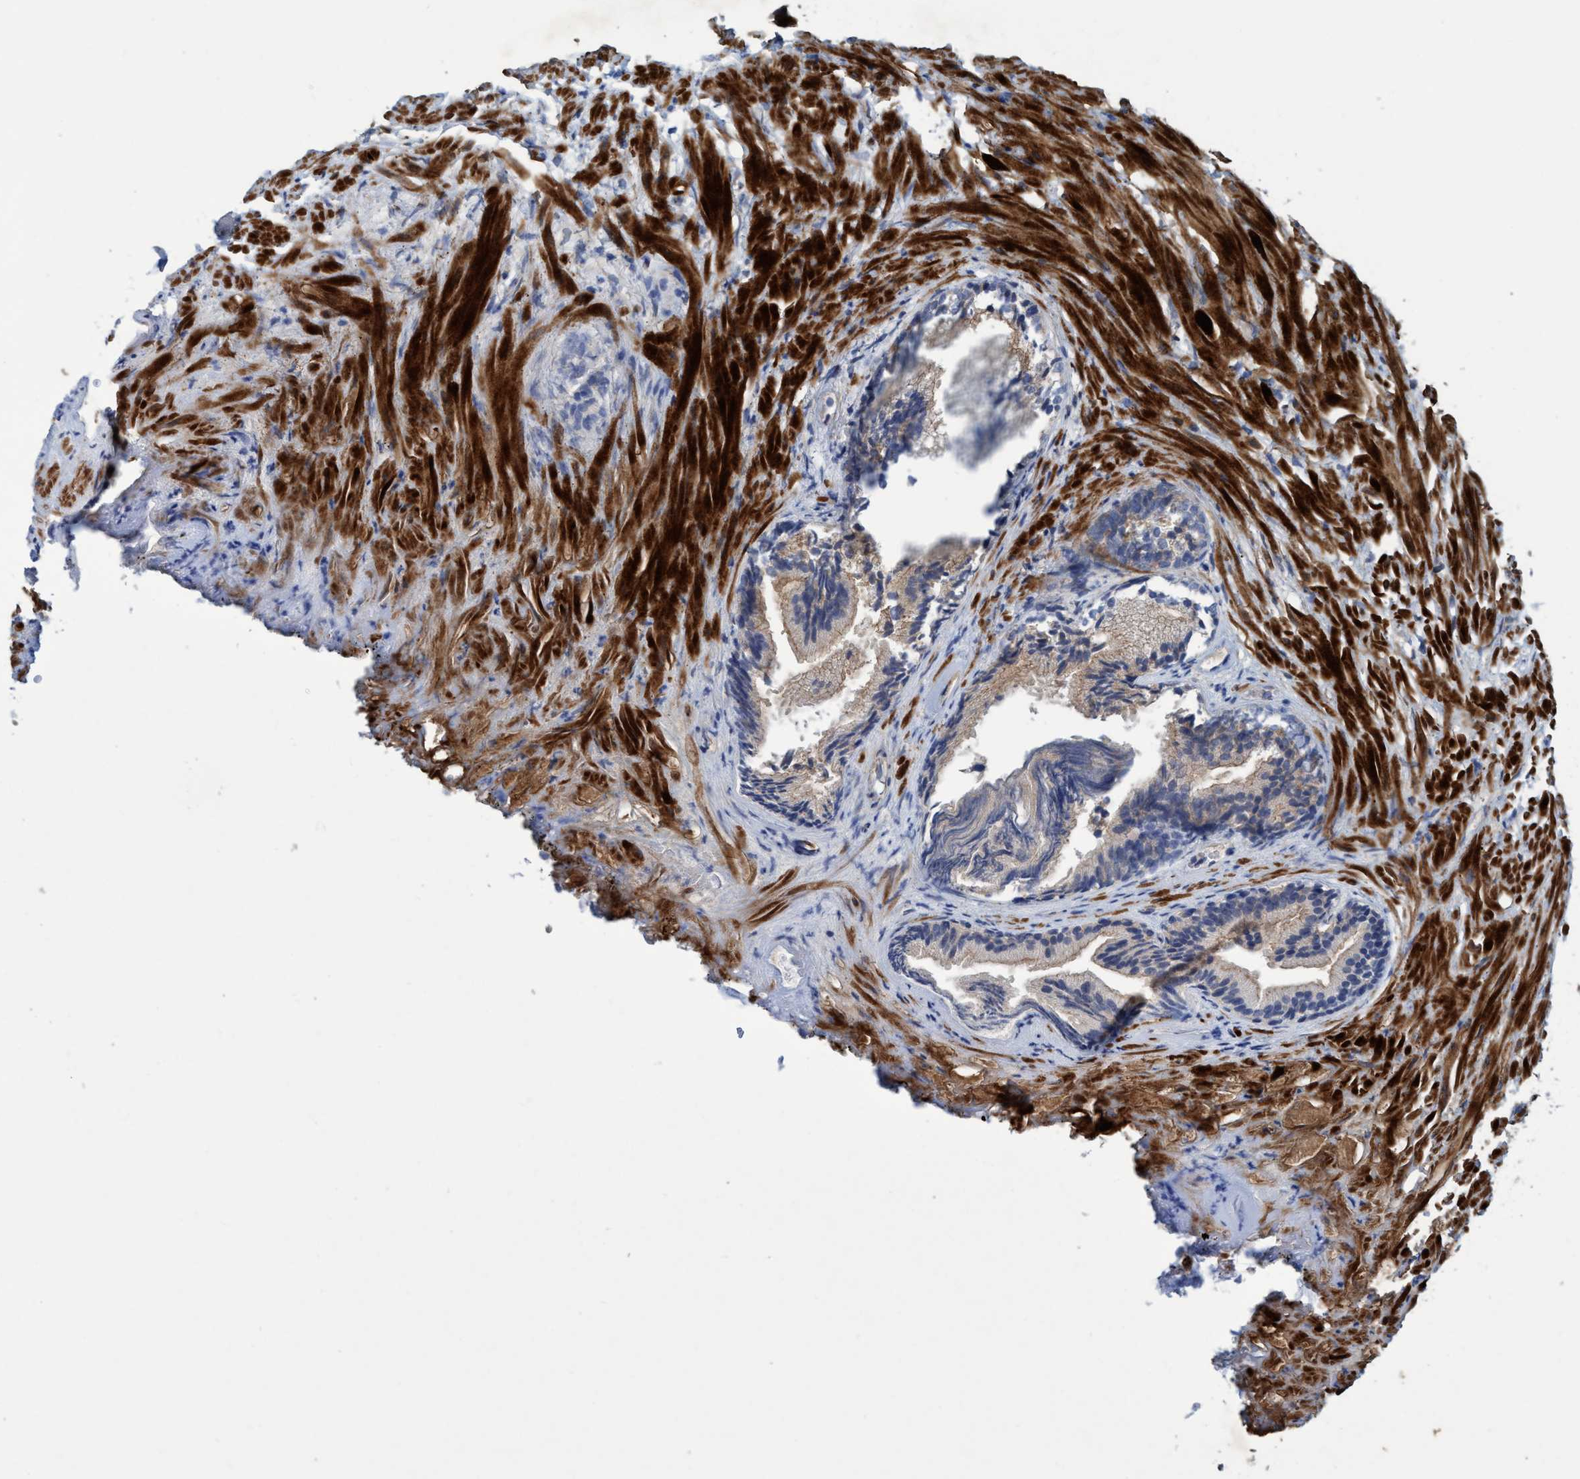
{"staining": {"intensity": "weak", "quantity": "25%-75%", "location": "cytoplasmic/membranous"}, "tissue": "prostate", "cell_type": "Glandular cells", "image_type": "normal", "snomed": [{"axis": "morphology", "description": "Normal tissue, NOS"}, {"axis": "topography", "description": "Prostate"}], "caption": "The immunohistochemical stain shows weak cytoplasmic/membranous staining in glandular cells of benign prostate.", "gene": "GULP1", "patient": {"sex": "male", "age": 76}}